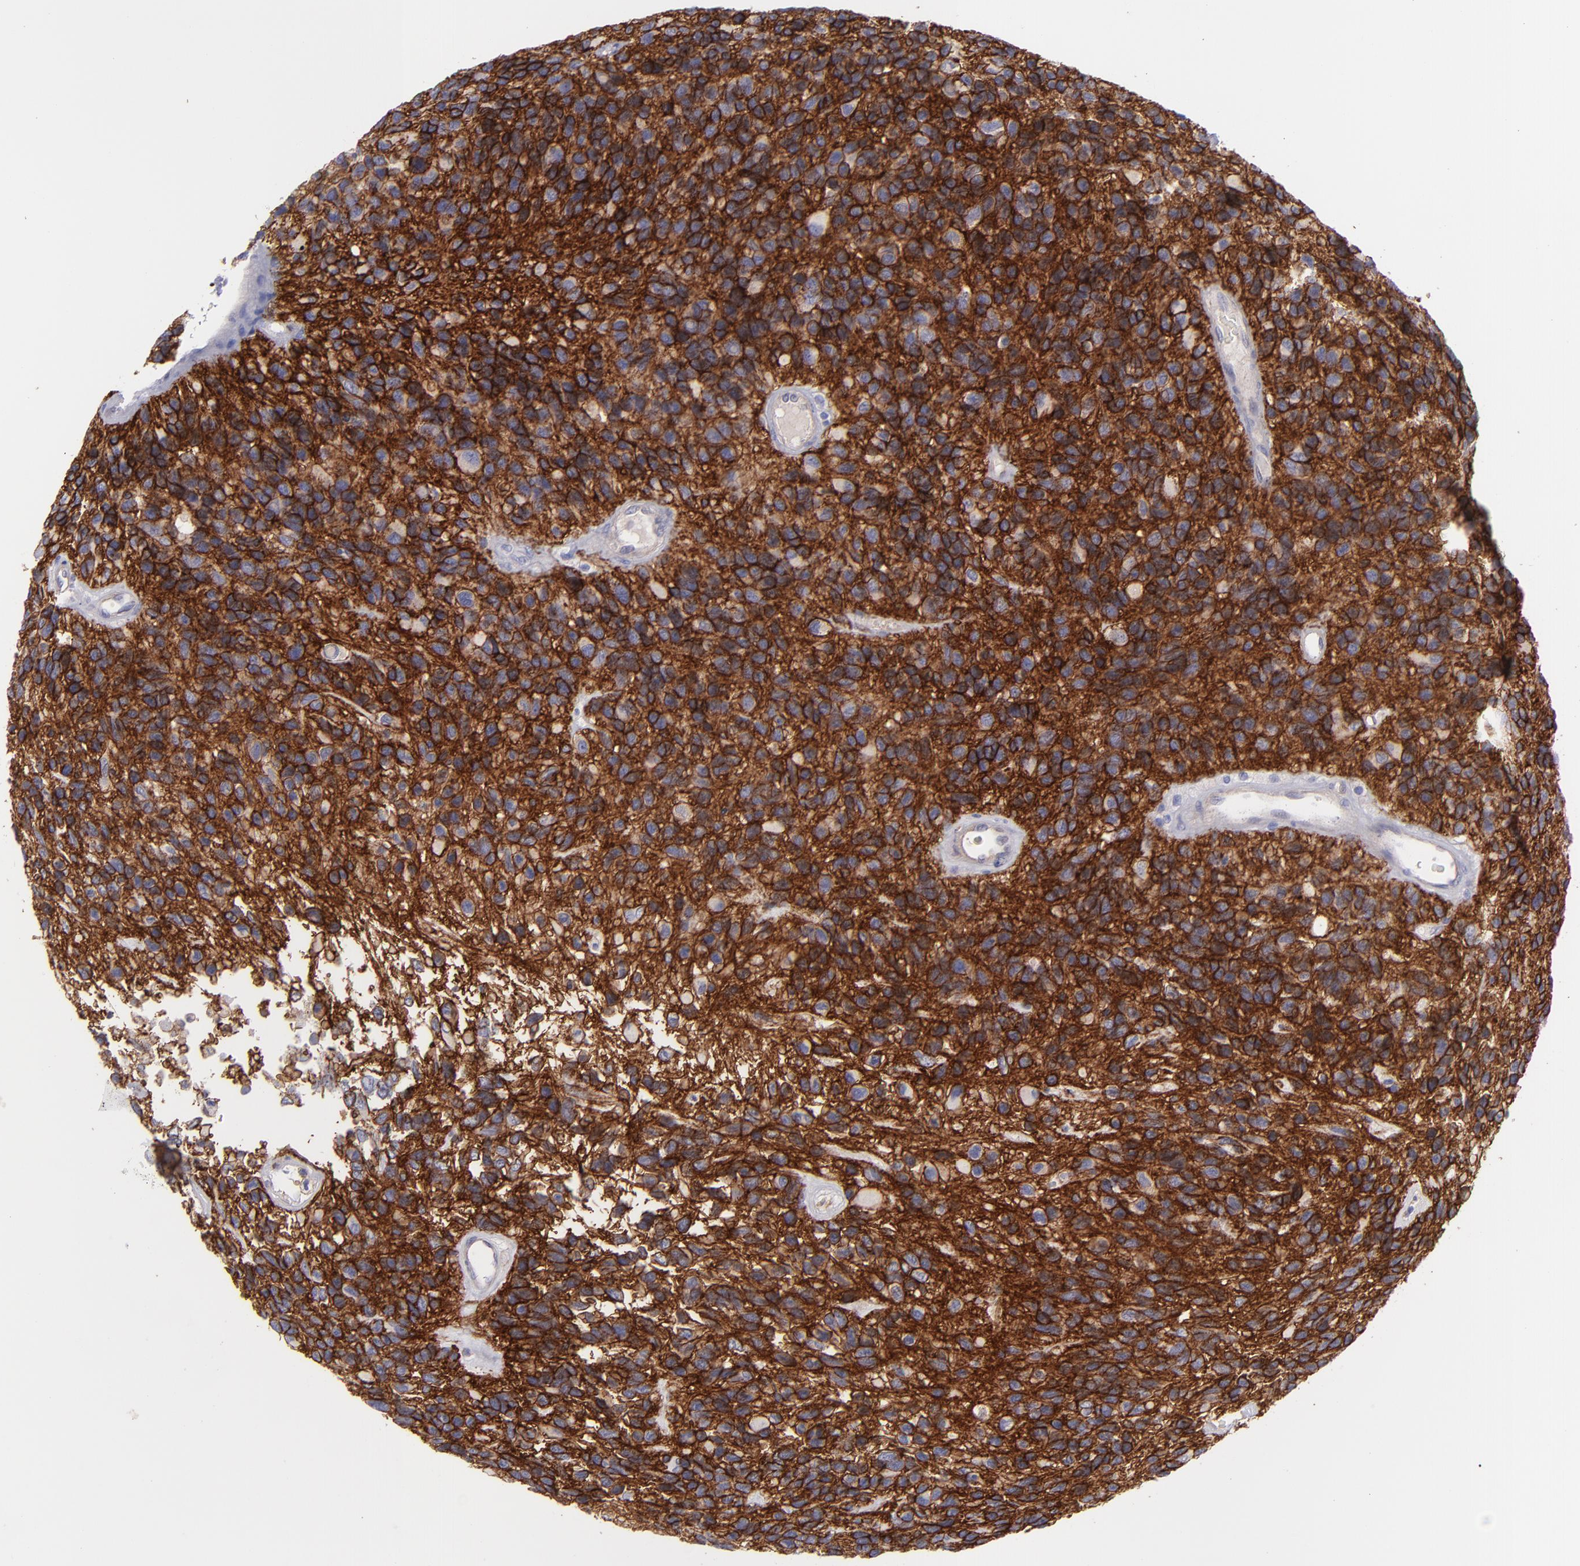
{"staining": {"intensity": "strong", "quantity": ">75%", "location": "cytoplasmic/membranous"}, "tissue": "glioma", "cell_type": "Tumor cells", "image_type": "cancer", "snomed": [{"axis": "morphology", "description": "Glioma, malignant, High grade"}, {"axis": "topography", "description": "Brain"}], "caption": "IHC of malignant high-grade glioma demonstrates high levels of strong cytoplasmic/membranous positivity in about >75% of tumor cells.", "gene": "BSG", "patient": {"sex": "male", "age": 77}}